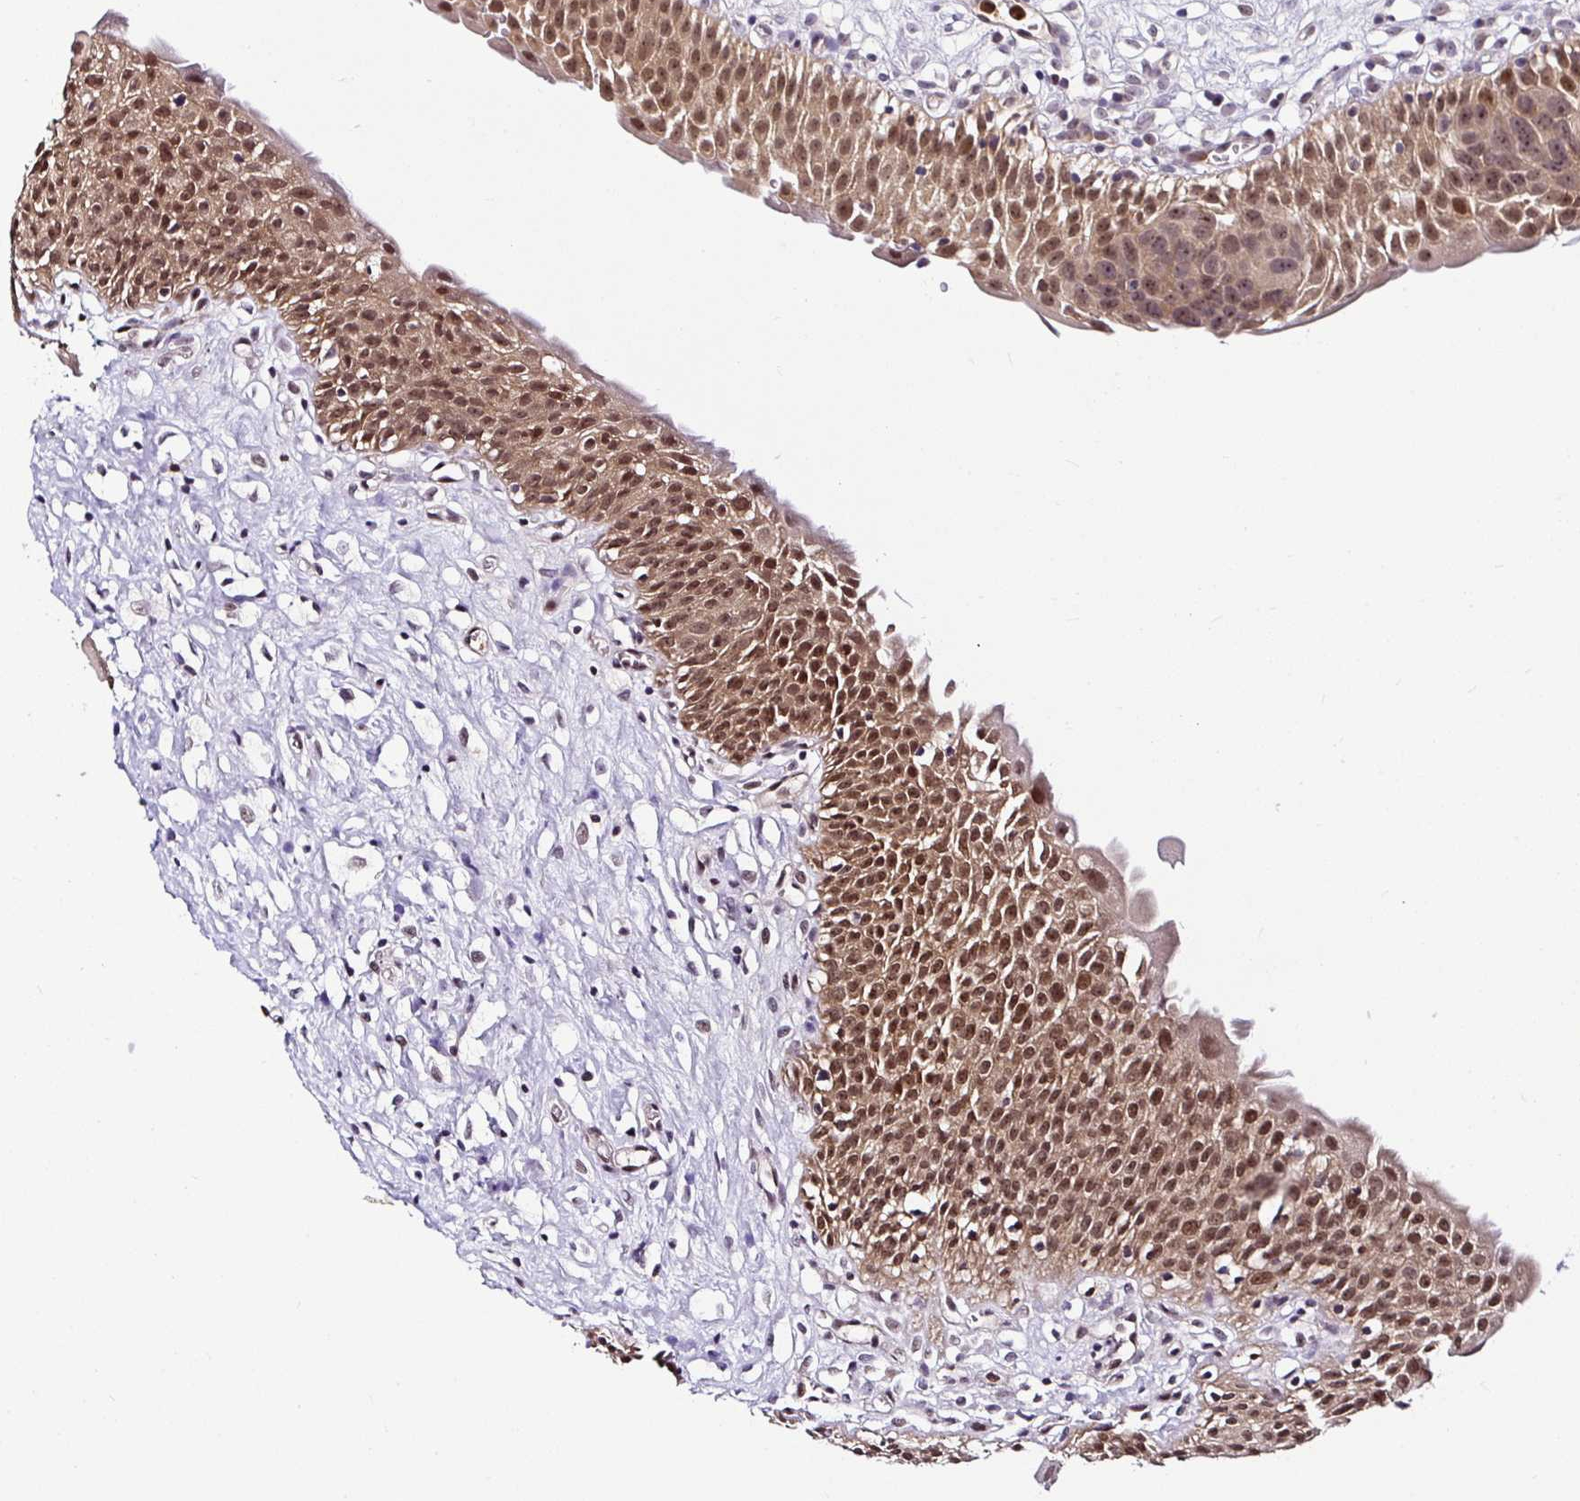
{"staining": {"intensity": "moderate", "quantity": ">75%", "location": "cytoplasmic/membranous,nuclear"}, "tissue": "urinary bladder", "cell_type": "Urothelial cells", "image_type": "normal", "snomed": [{"axis": "morphology", "description": "Normal tissue, NOS"}, {"axis": "topography", "description": "Urinary bladder"}], "caption": "This micrograph shows IHC staining of normal human urinary bladder, with medium moderate cytoplasmic/membranous,nuclear positivity in about >75% of urothelial cells.", "gene": "PIN4", "patient": {"sex": "male", "age": 51}}